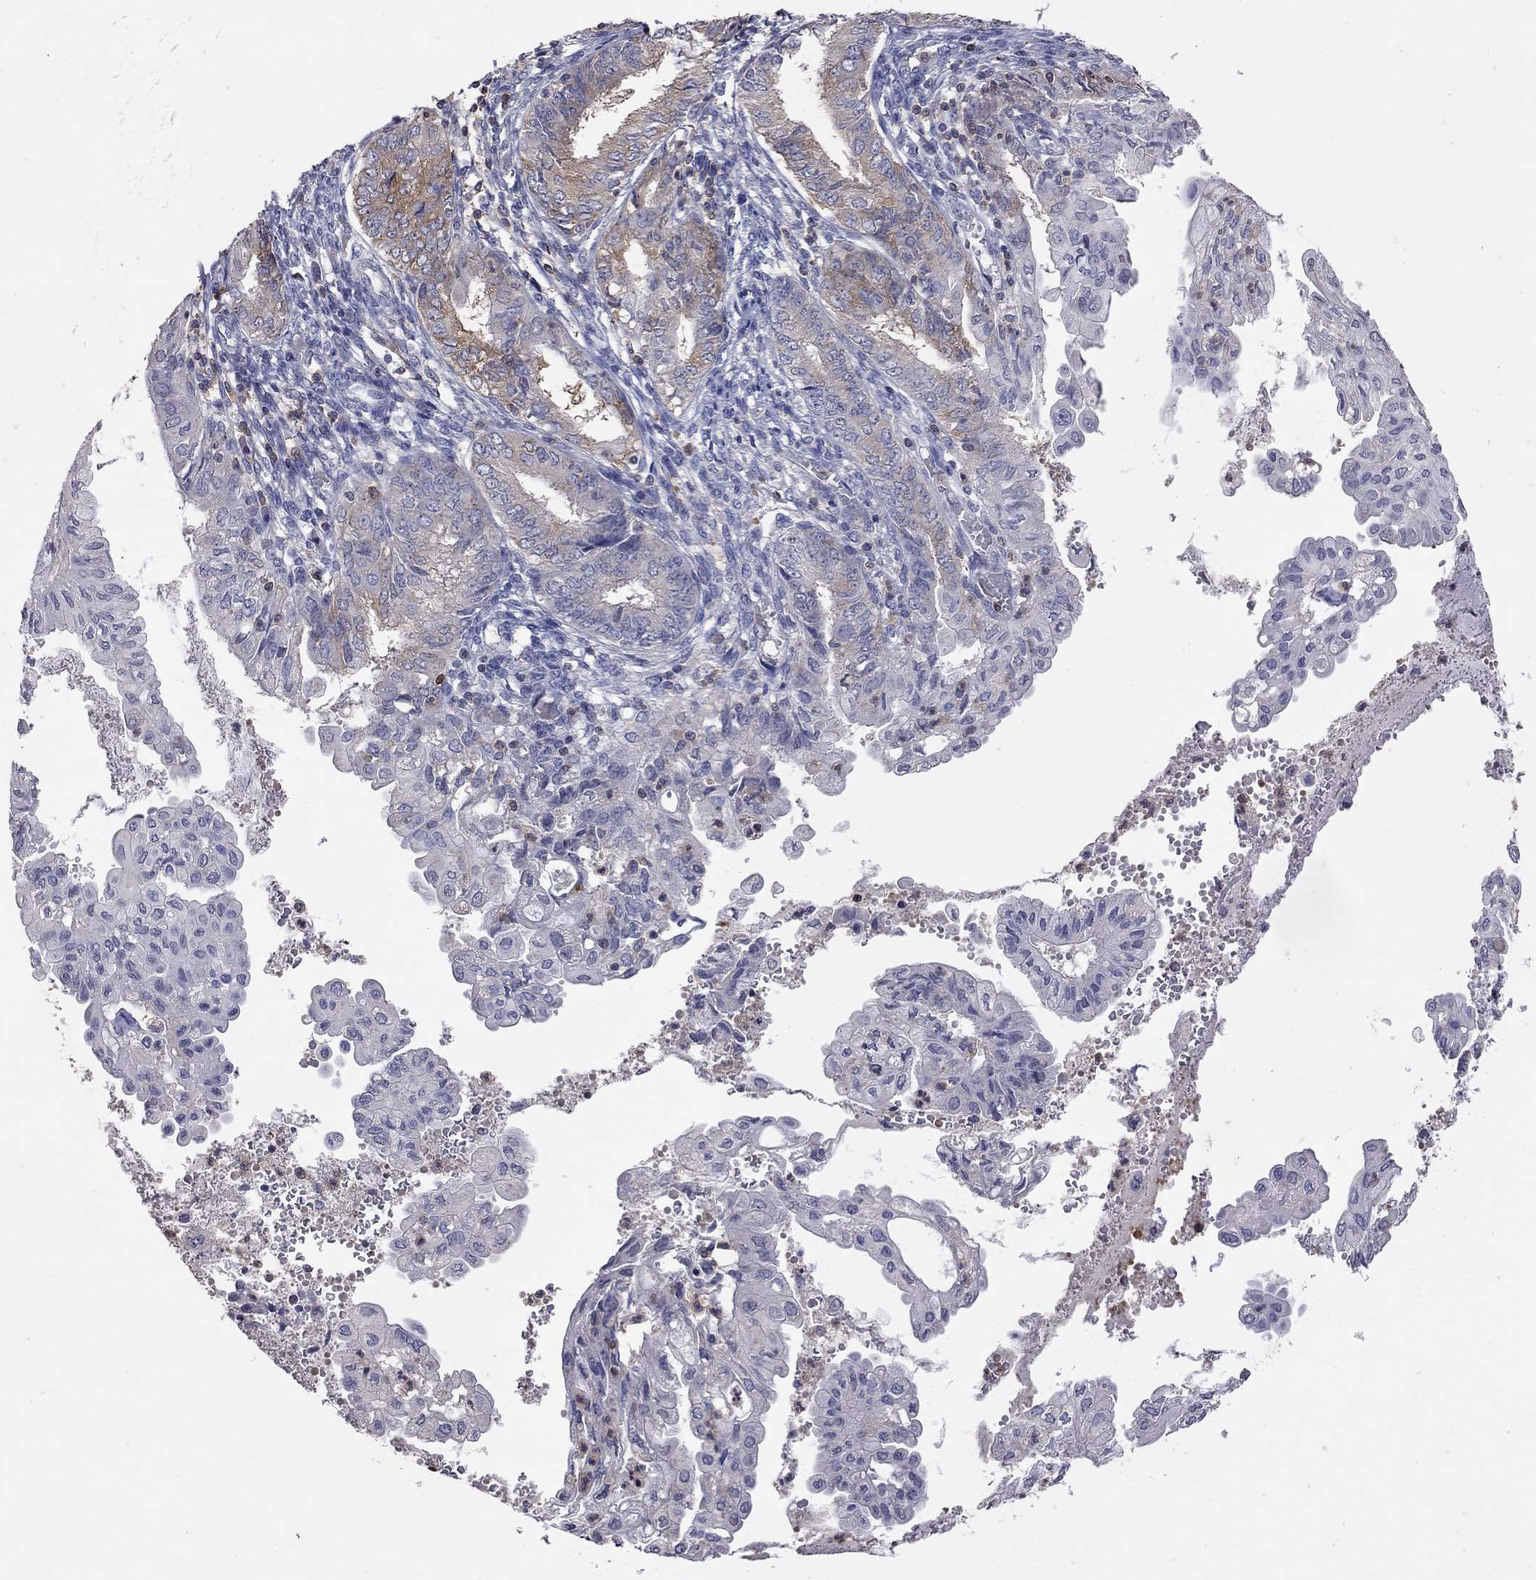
{"staining": {"intensity": "moderate", "quantity": "<25%", "location": "cytoplasmic/membranous"}, "tissue": "endometrial cancer", "cell_type": "Tumor cells", "image_type": "cancer", "snomed": [{"axis": "morphology", "description": "Adenocarcinoma, NOS"}, {"axis": "topography", "description": "Endometrium"}], "caption": "Tumor cells exhibit low levels of moderate cytoplasmic/membranous expression in approximately <25% of cells in human endometrial cancer.", "gene": "IPCEF1", "patient": {"sex": "female", "age": 68}}